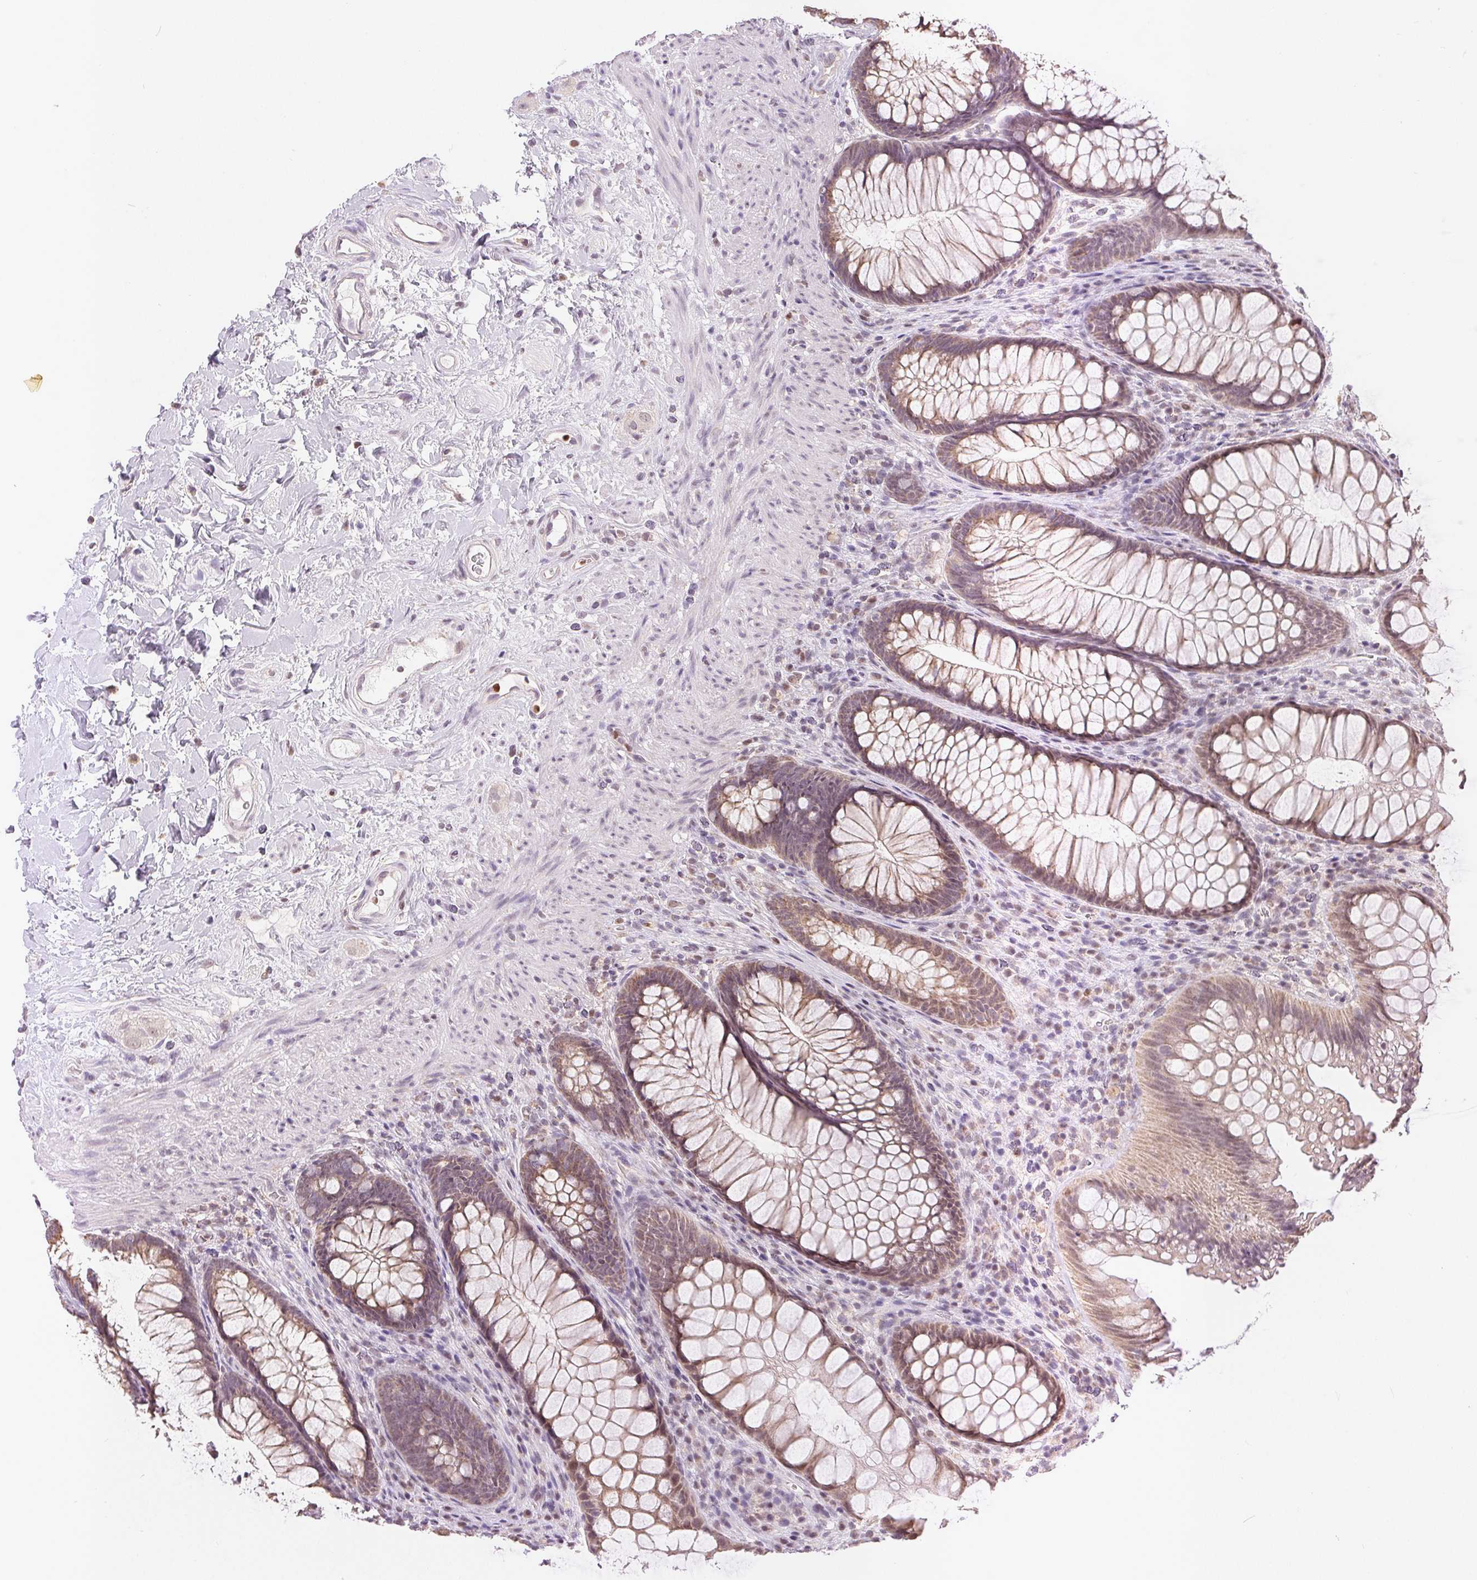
{"staining": {"intensity": "moderate", "quantity": ">75%", "location": "cytoplasmic/membranous"}, "tissue": "rectum", "cell_type": "Glandular cells", "image_type": "normal", "snomed": [{"axis": "morphology", "description": "Normal tissue, NOS"}, {"axis": "topography", "description": "Smooth muscle"}, {"axis": "topography", "description": "Rectum"}], "caption": "Rectum stained for a protein displays moderate cytoplasmic/membranous positivity in glandular cells. (Stains: DAB (3,3'-diaminobenzidine) in brown, nuclei in blue, Microscopy: brightfield microscopy at high magnification).", "gene": "POU2F2", "patient": {"sex": "male", "age": 53}}